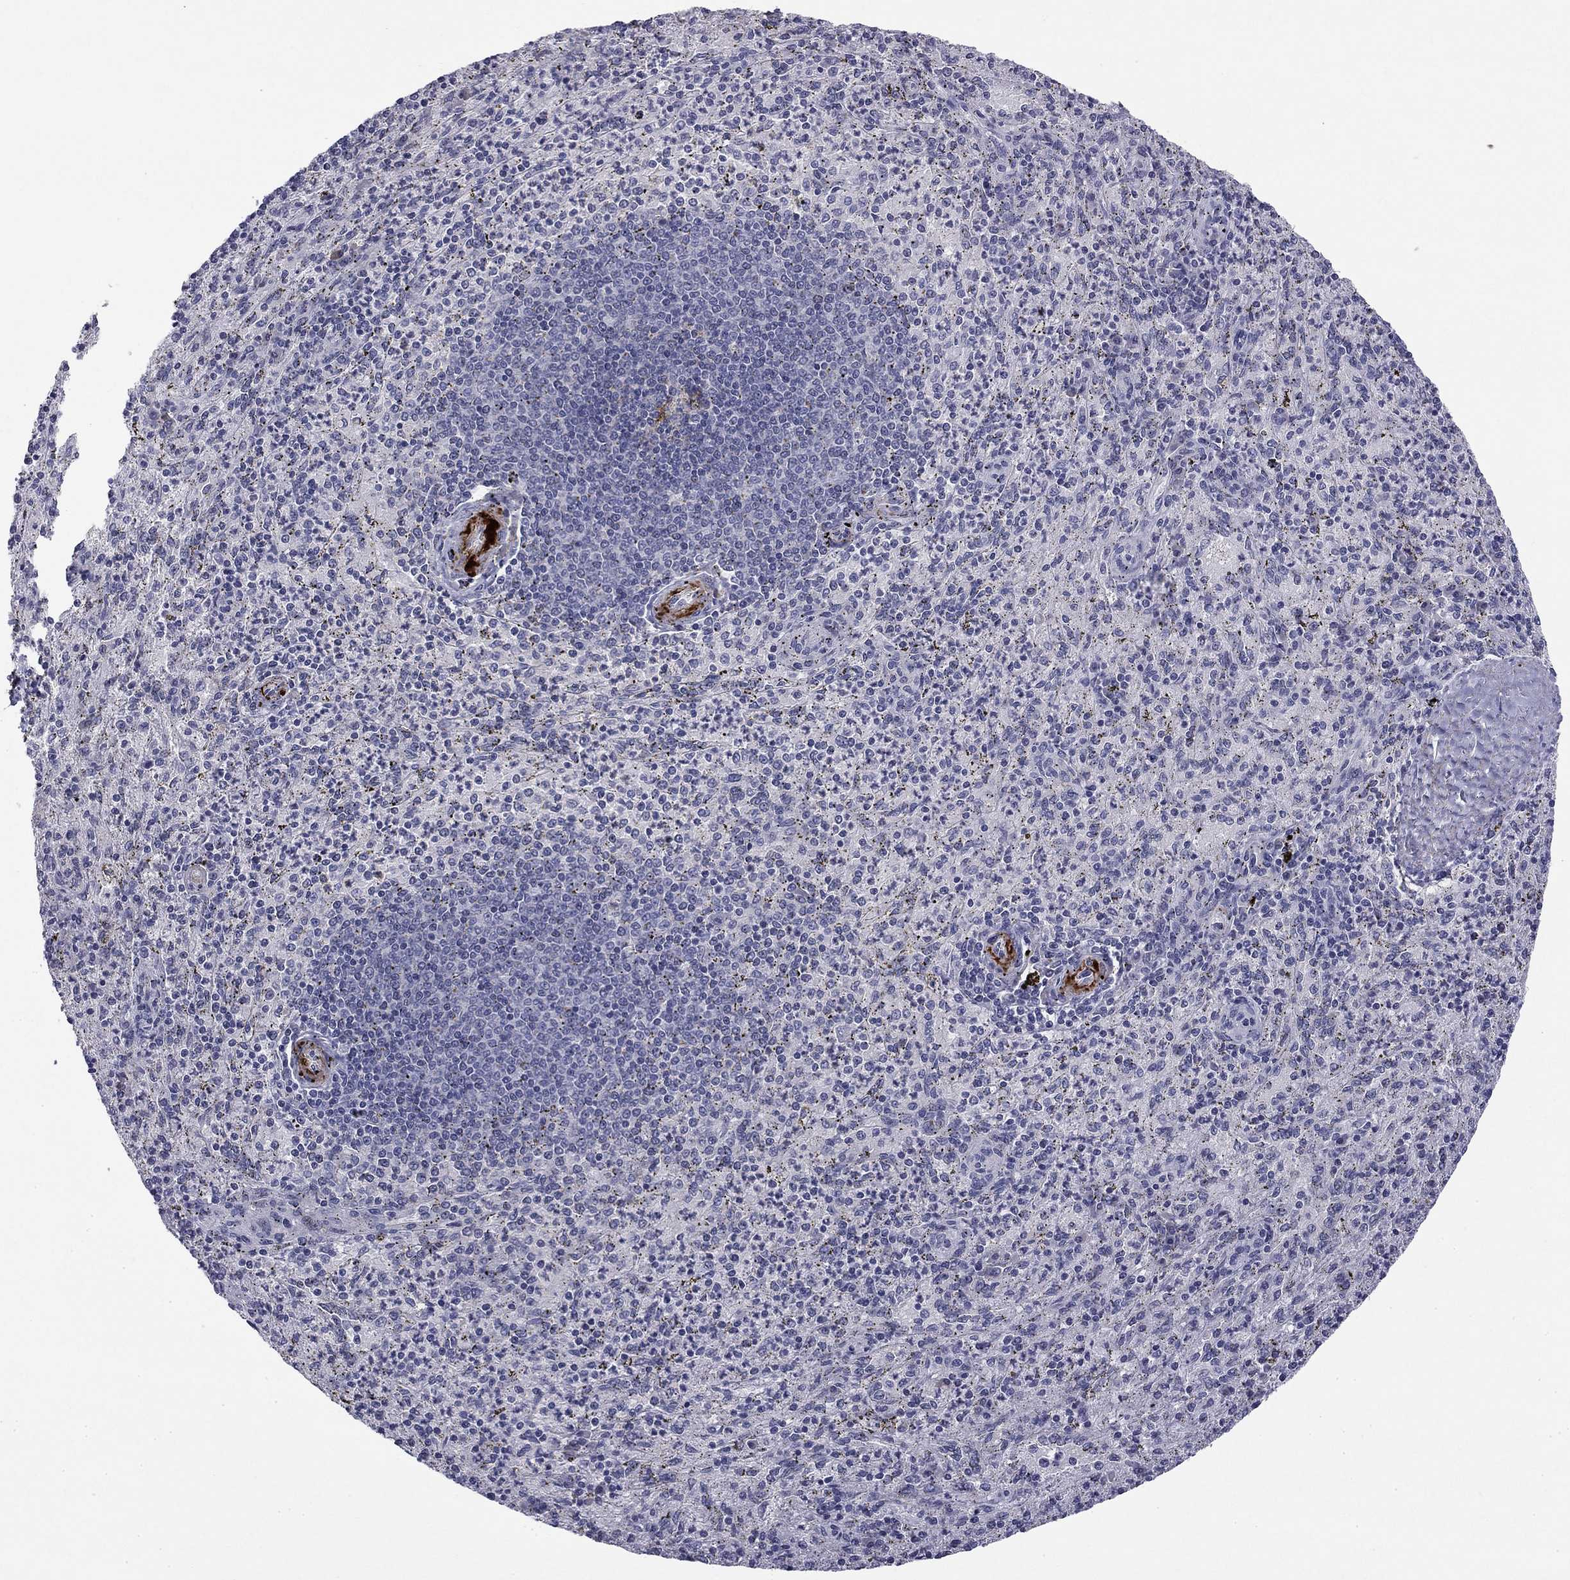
{"staining": {"intensity": "negative", "quantity": "none", "location": "none"}, "tissue": "spleen", "cell_type": "Cells in red pulp", "image_type": "normal", "snomed": [{"axis": "morphology", "description": "Normal tissue, NOS"}, {"axis": "topography", "description": "Spleen"}], "caption": "Cells in red pulp show no significant staining in unremarkable spleen.", "gene": "TFAP2B", "patient": {"sex": "male", "age": 60}}